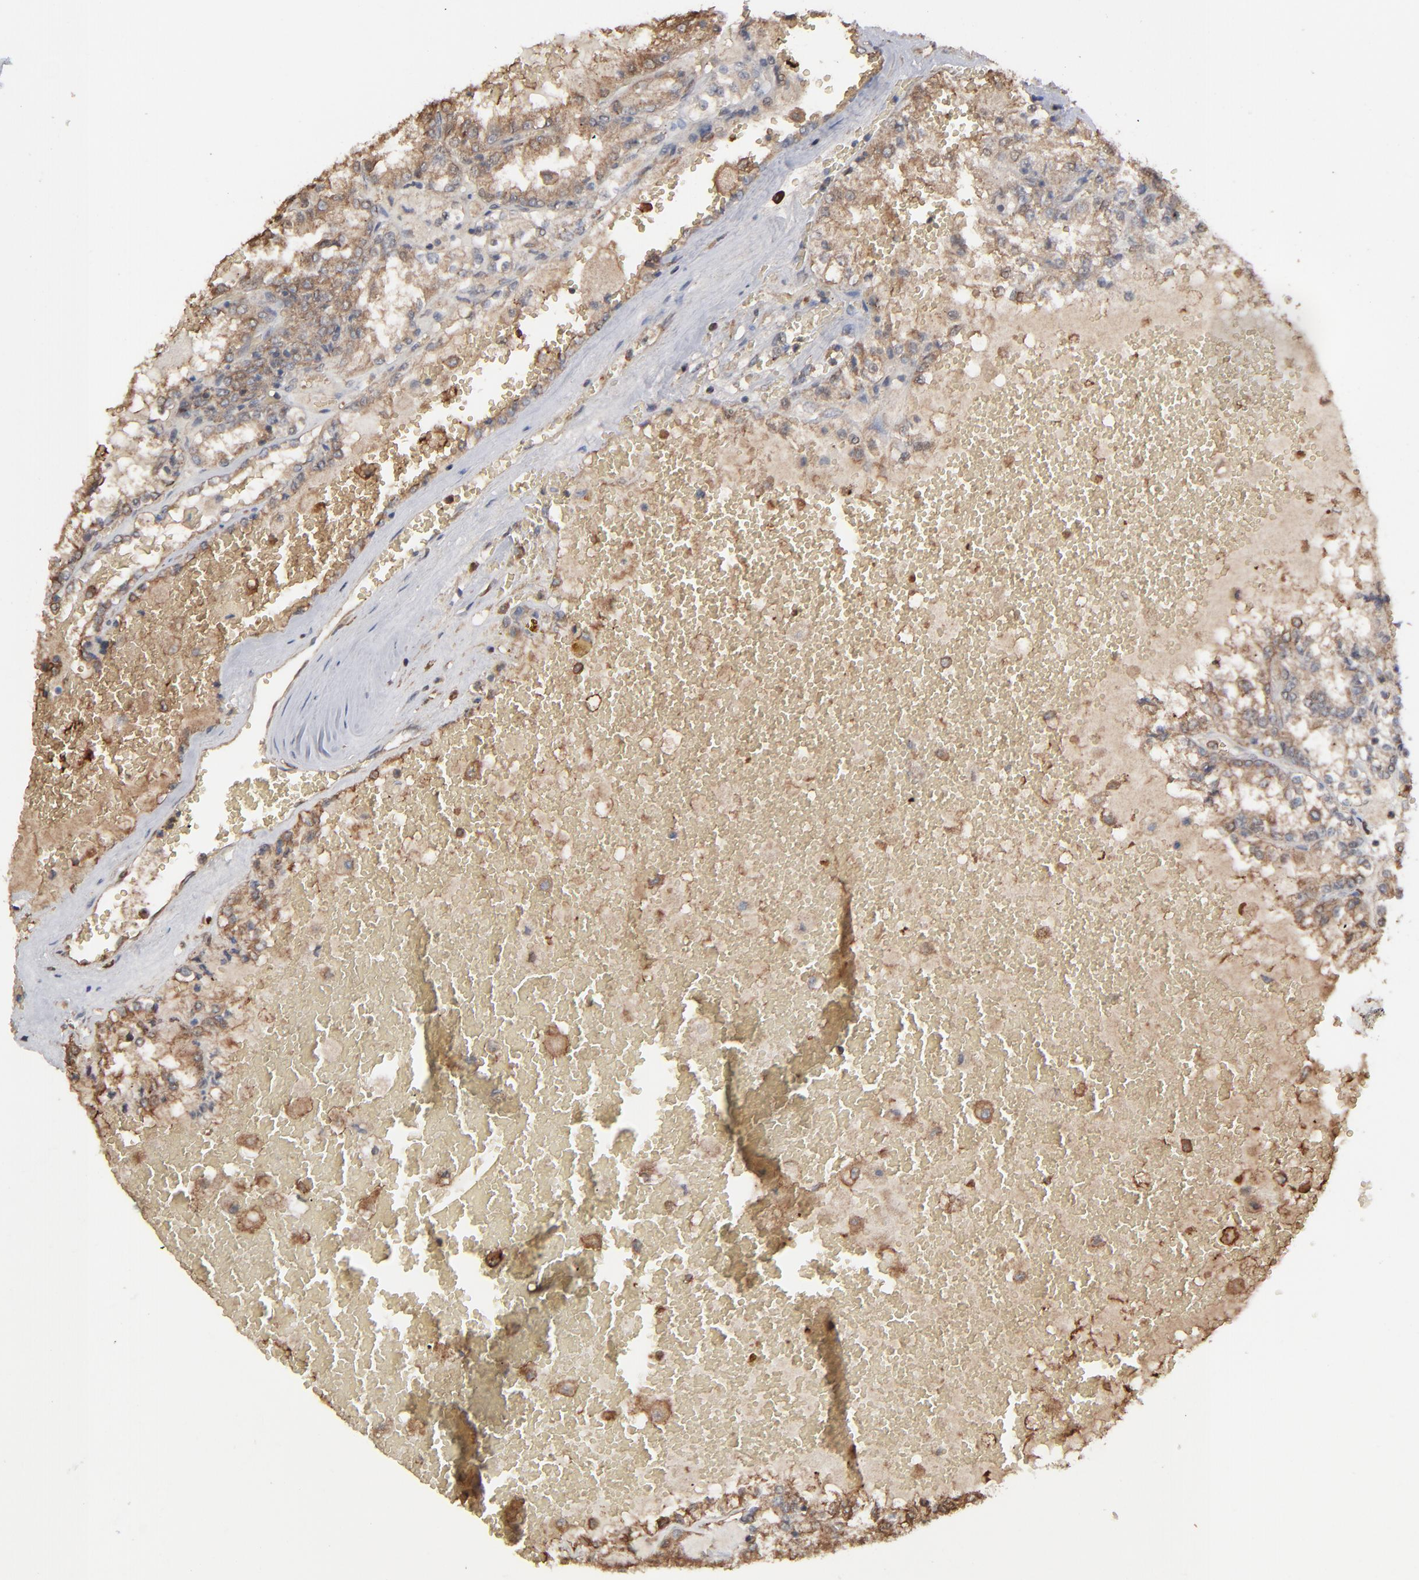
{"staining": {"intensity": "weak", "quantity": ">75%", "location": "cytoplasmic/membranous"}, "tissue": "renal cancer", "cell_type": "Tumor cells", "image_type": "cancer", "snomed": [{"axis": "morphology", "description": "Adenocarcinoma, NOS"}, {"axis": "topography", "description": "Kidney"}], "caption": "Weak cytoplasmic/membranous protein staining is identified in approximately >75% of tumor cells in renal cancer (adenocarcinoma).", "gene": "NME1-NME2", "patient": {"sex": "female", "age": 56}}